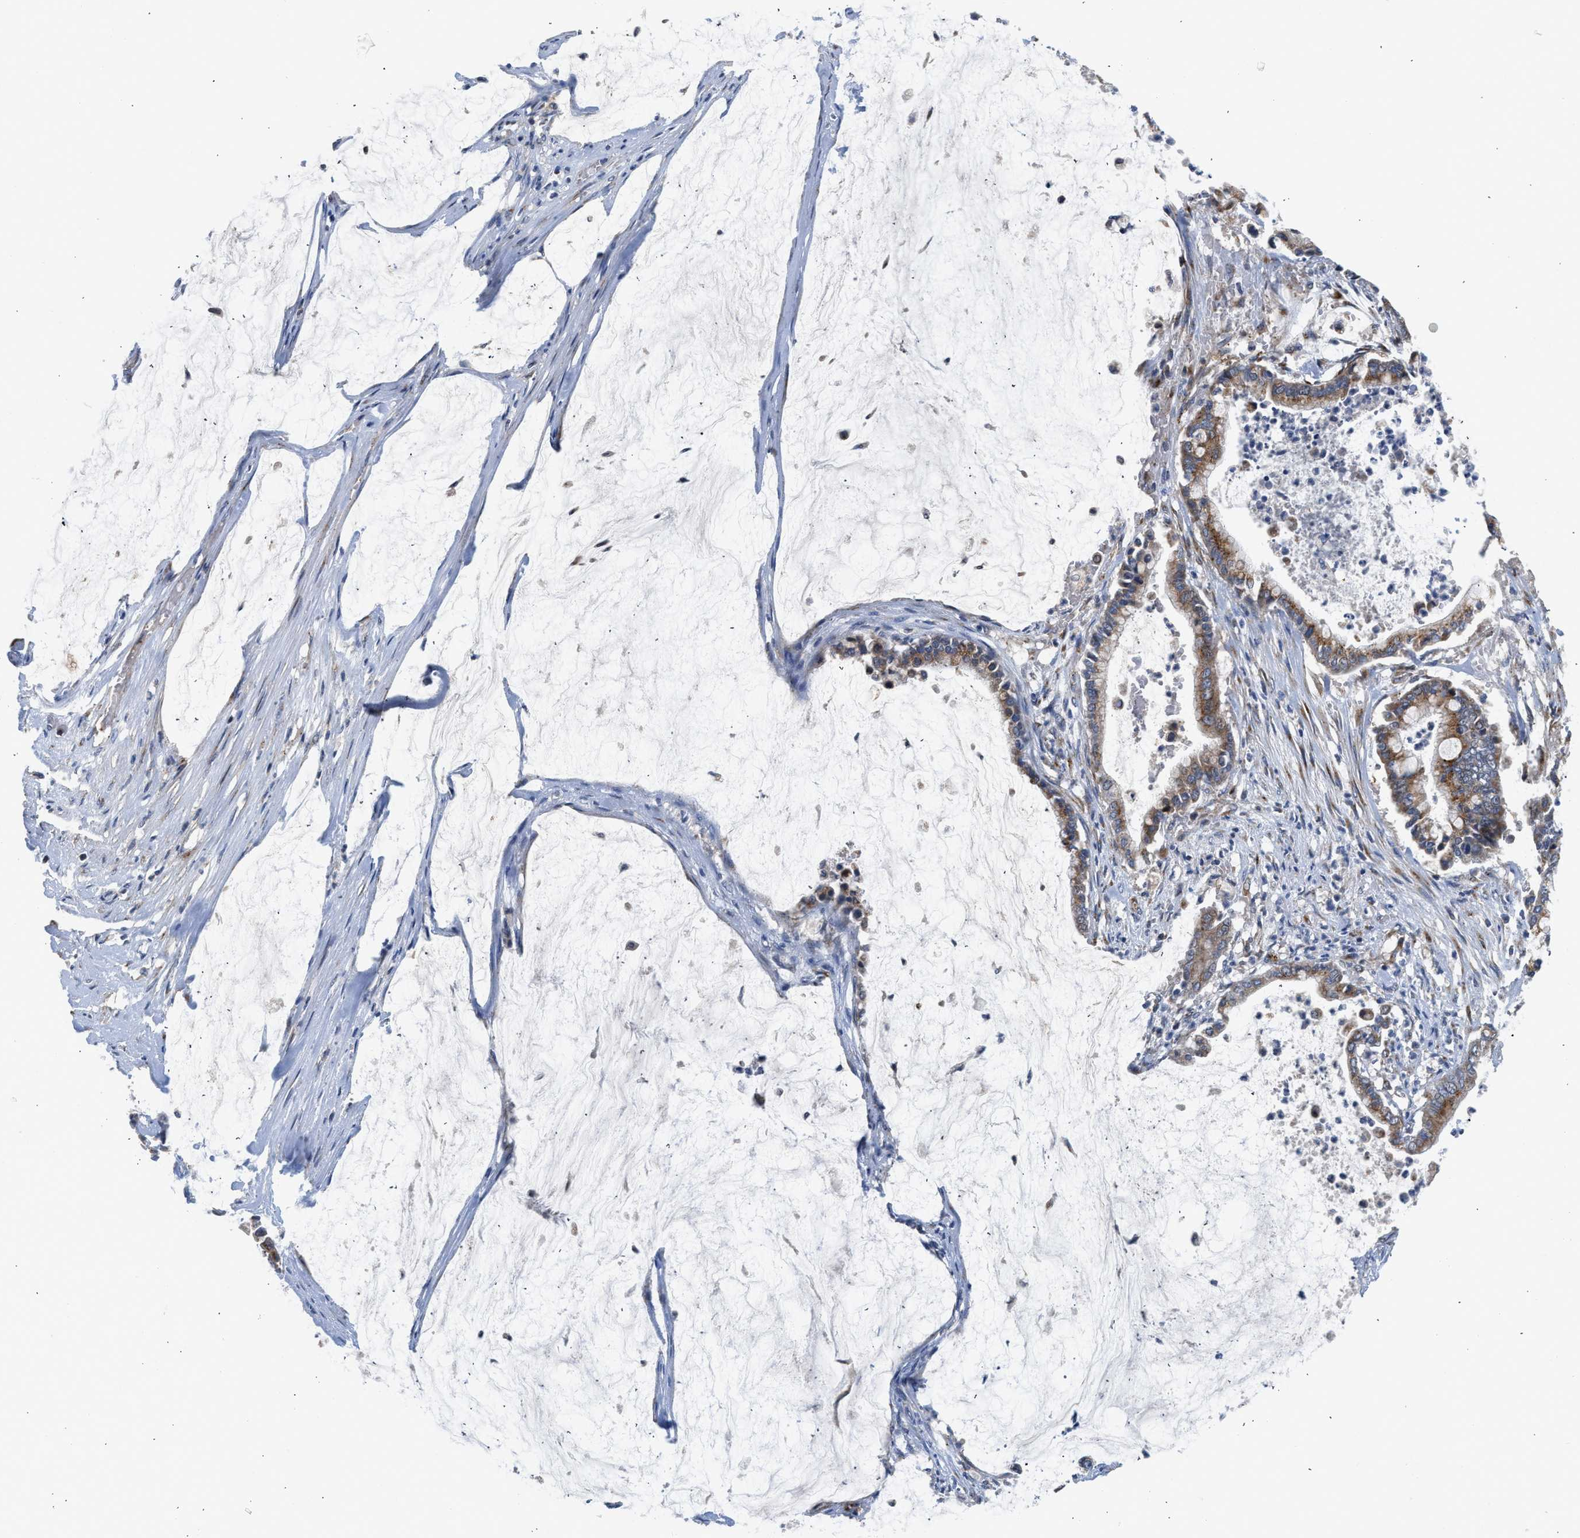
{"staining": {"intensity": "moderate", "quantity": "25%-75%", "location": "cytoplasmic/membranous"}, "tissue": "pancreatic cancer", "cell_type": "Tumor cells", "image_type": "cancer", "snomed": [{"axis": "morphology", "description": "Adenocarcinoma, NOS"}, {"axis": "topography", "description": "Pancreas"}], "caption": "IHC image of neoplastic tissue: human pancreatic cancer stained using IHC reveals medium levels of moderate protein expression localized specifically in the cytoplasmic/membranous of tumor cells, appearing as a cytoplasmic/membranous brown color.", "gene": "PIM1", "patient": {"sex": "male", "age": 41}}